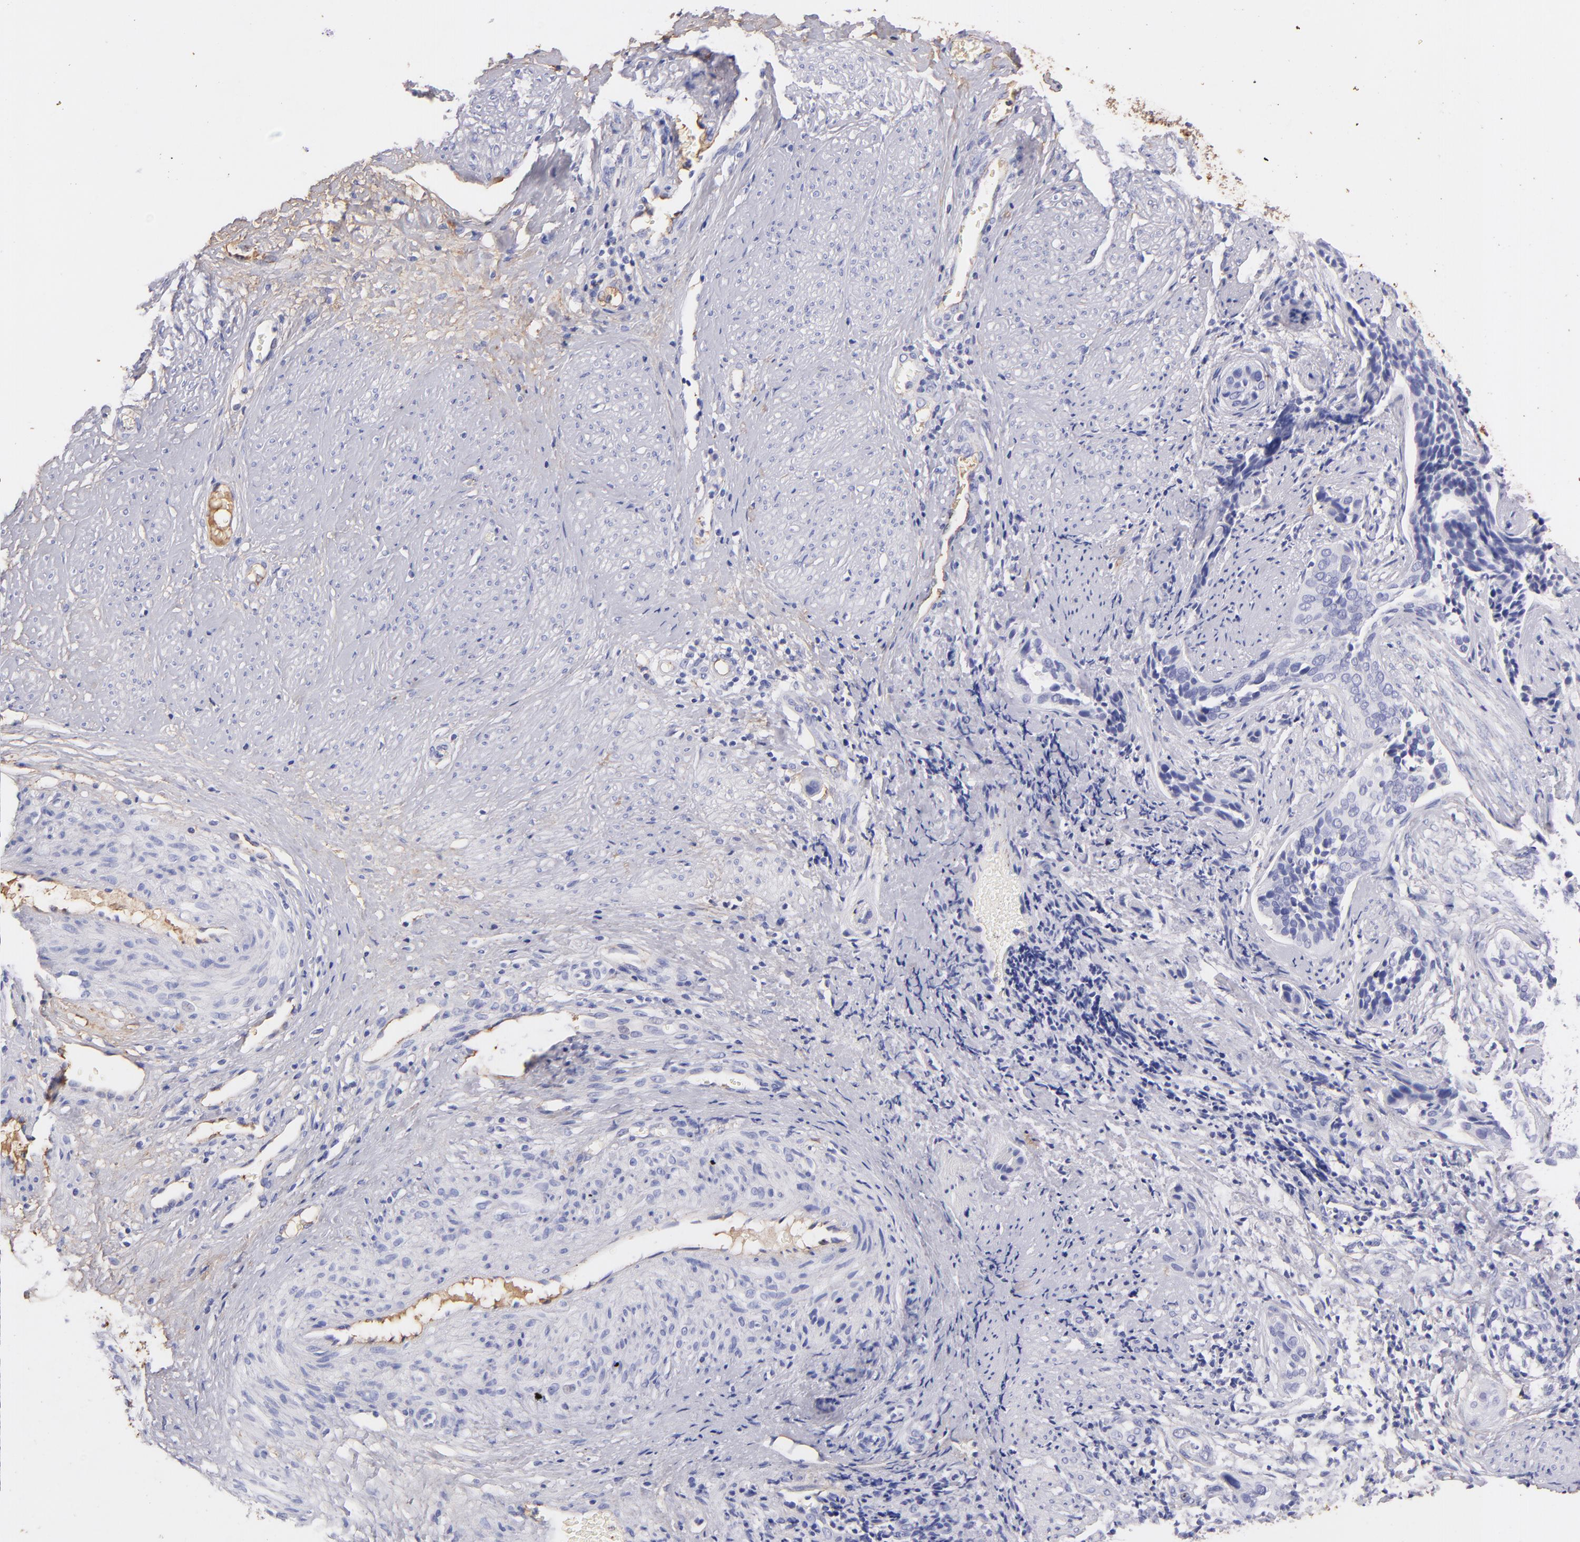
{"staining": {"intensity": "negative", "quantity": "none", "location": "none"}, "tissue": "cervical cancer", "cell_type": "Tumor cells", "image_type": "cancer", "snomed": [{"axis": "morphology", "description": "Squamous cell carcinoma, NOS"}, {"axis": "topography", "description": "Cervix"}], "caption": "Immunohistochemistry micrograph of cervical squamous cell carcinoma stained for a protein (brown), which reveals no staining in tumor cells. Brightfield microscopy of IHC stained with DAB (3,3'-diaminobenzidine) (brown) and hematoxylin (blue), captured at high magnification.", "gene": "FGB", "patient": {"sex": "female", "age": 31}}